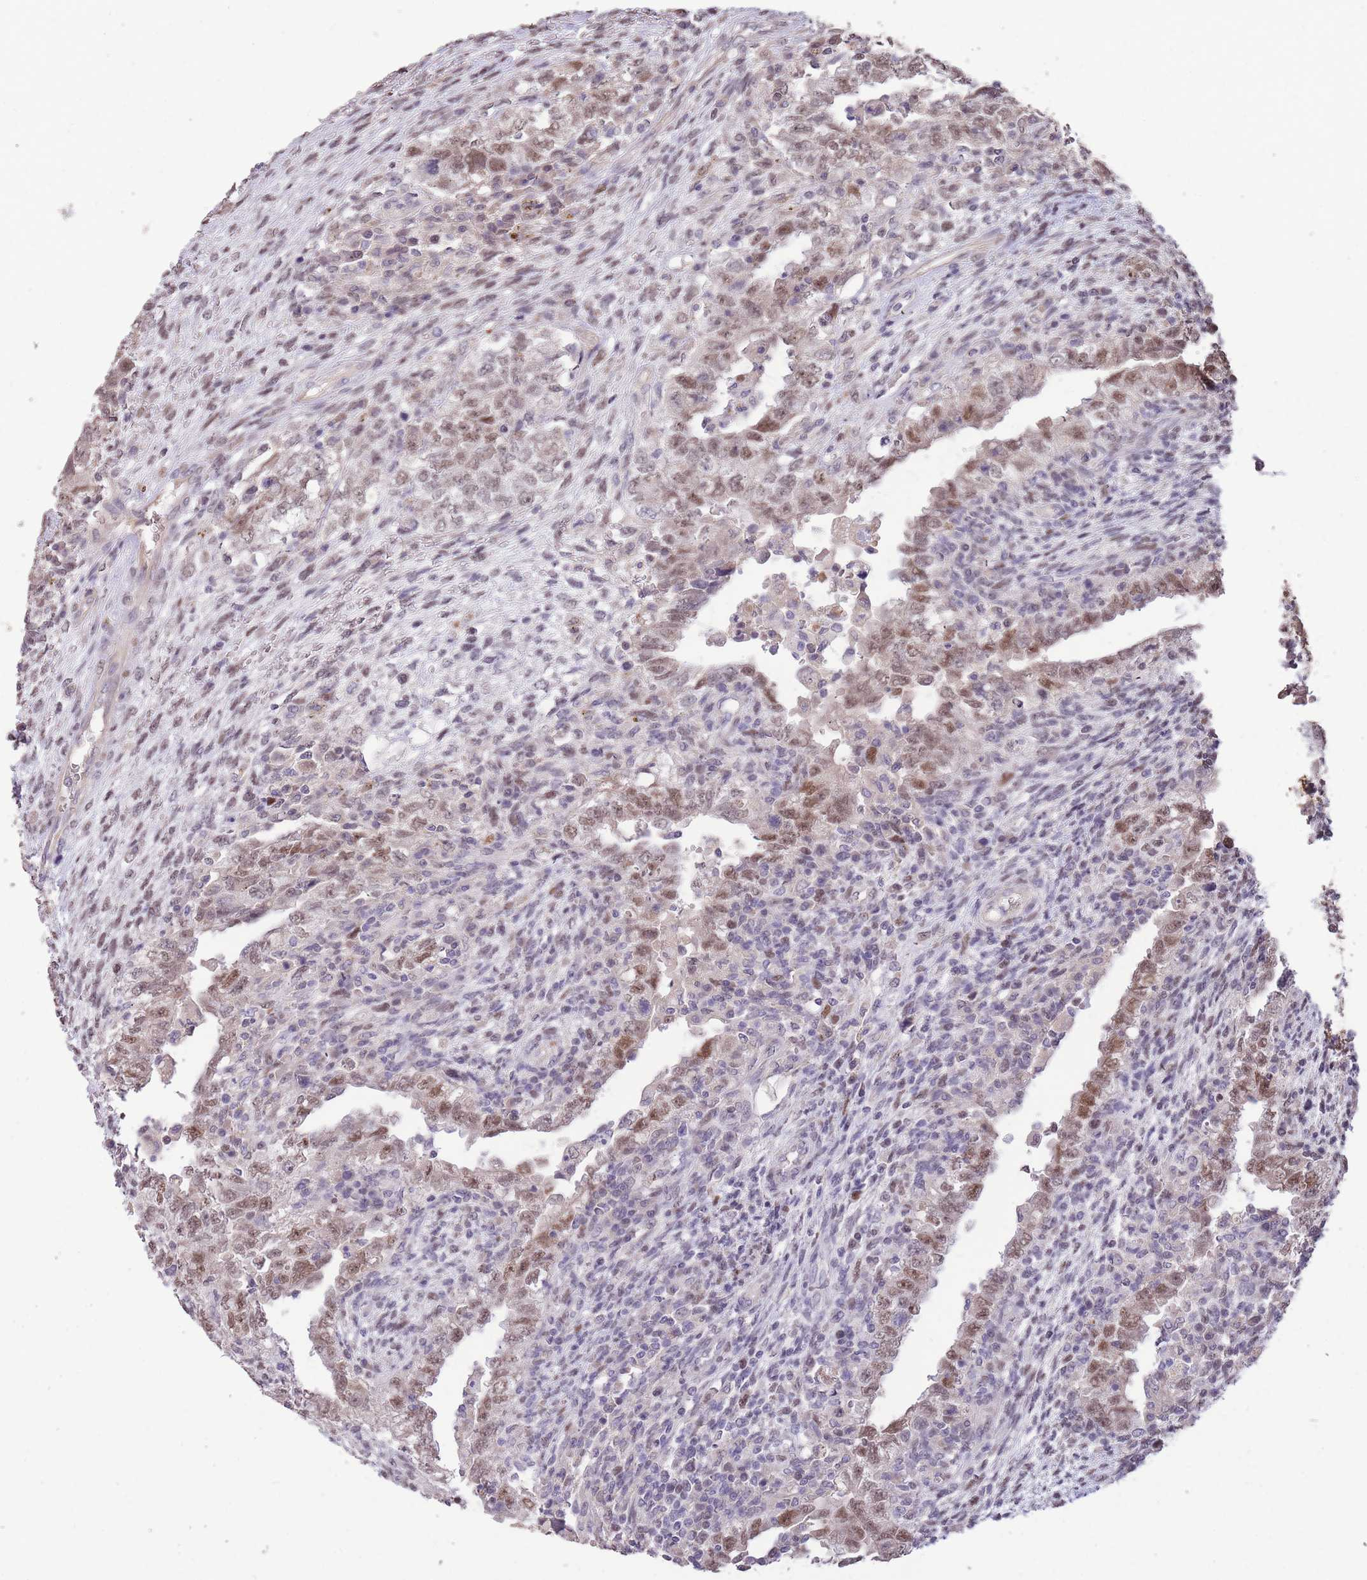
{"staining": {"intensity": "moderate", "quantity": ">75%", "location": "nuclear"}, "tissue": "testis cancer", "cell_type": "Tumor cells", "image_type": "cancer", "snomed": [{"axis": "morphology", "description": "Carcinoma, Embryonal, NOS"}, {"axis": "topography", "description": "Testis"}], "caption": "Protein expression analysis of human embryonal carcinoma (testis) reveals moderate nuclear positivity in about >75% of tumor cells. (Stains: DAB (3,3'-diaminobenzidine) in brown, nuclei in blue, Microscopy: brightfield microscopy at high magnification).", "gene": "RGS14", "patient": {"sex": "male", "age": 26}}